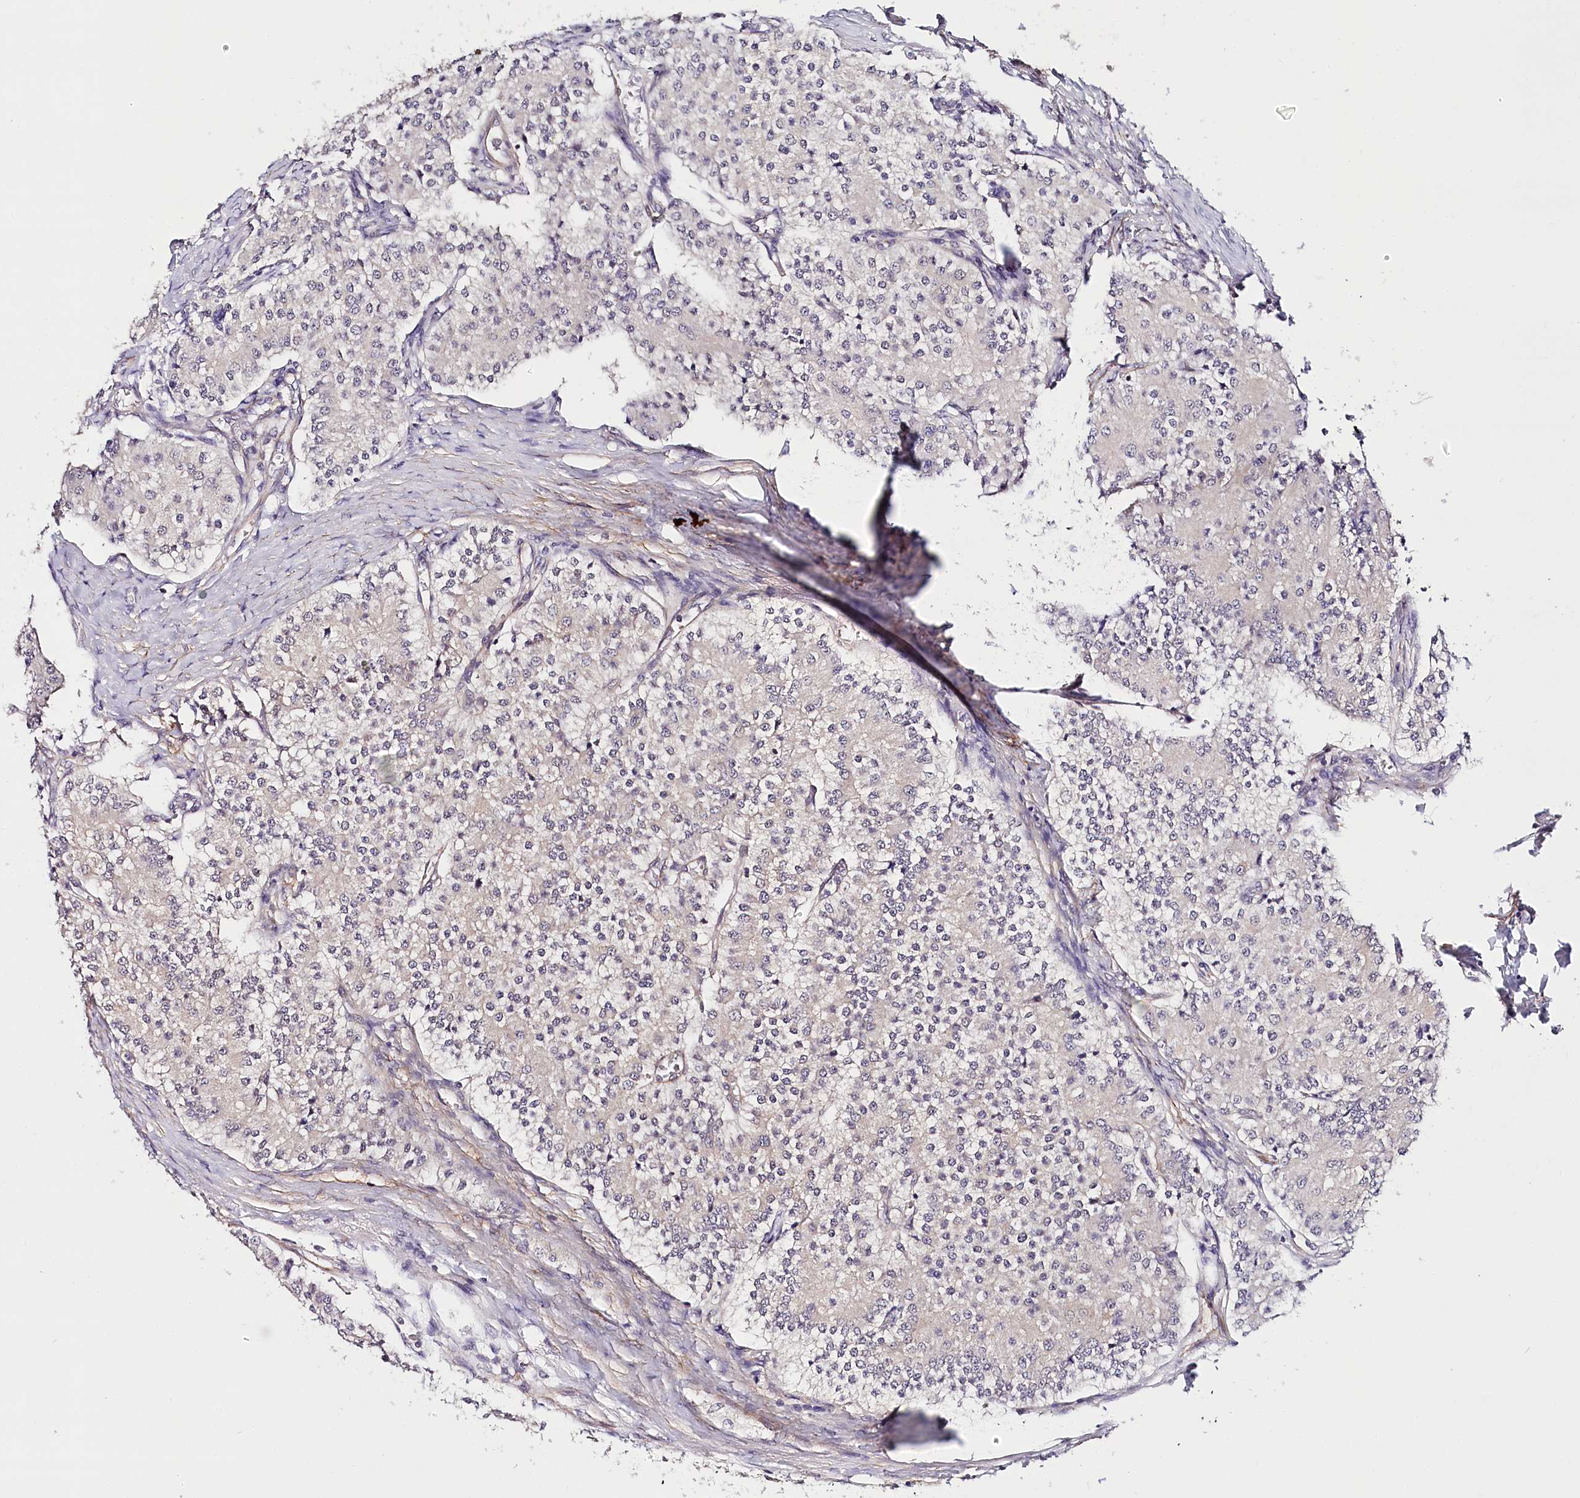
{"staining": {"intensity": "negative", "quantity": "none", "location": "none"}, "tissue": "carcinoid", "cell_type": "Tumor cells", "image_type": "cancer", "snomed": [{"axis": "morphology", "description": "Carcinoid, malignant, NOS"}, {"axis": "topography", "description": "Colon"}], "caption": "IHC image of neoplastic tissue: human carcinoid stained with DAB demonstrates no significant protein positivity in tumor cells.", "gene": "PPP2R5B", "patient": {"sex": "female", "age": 52}}